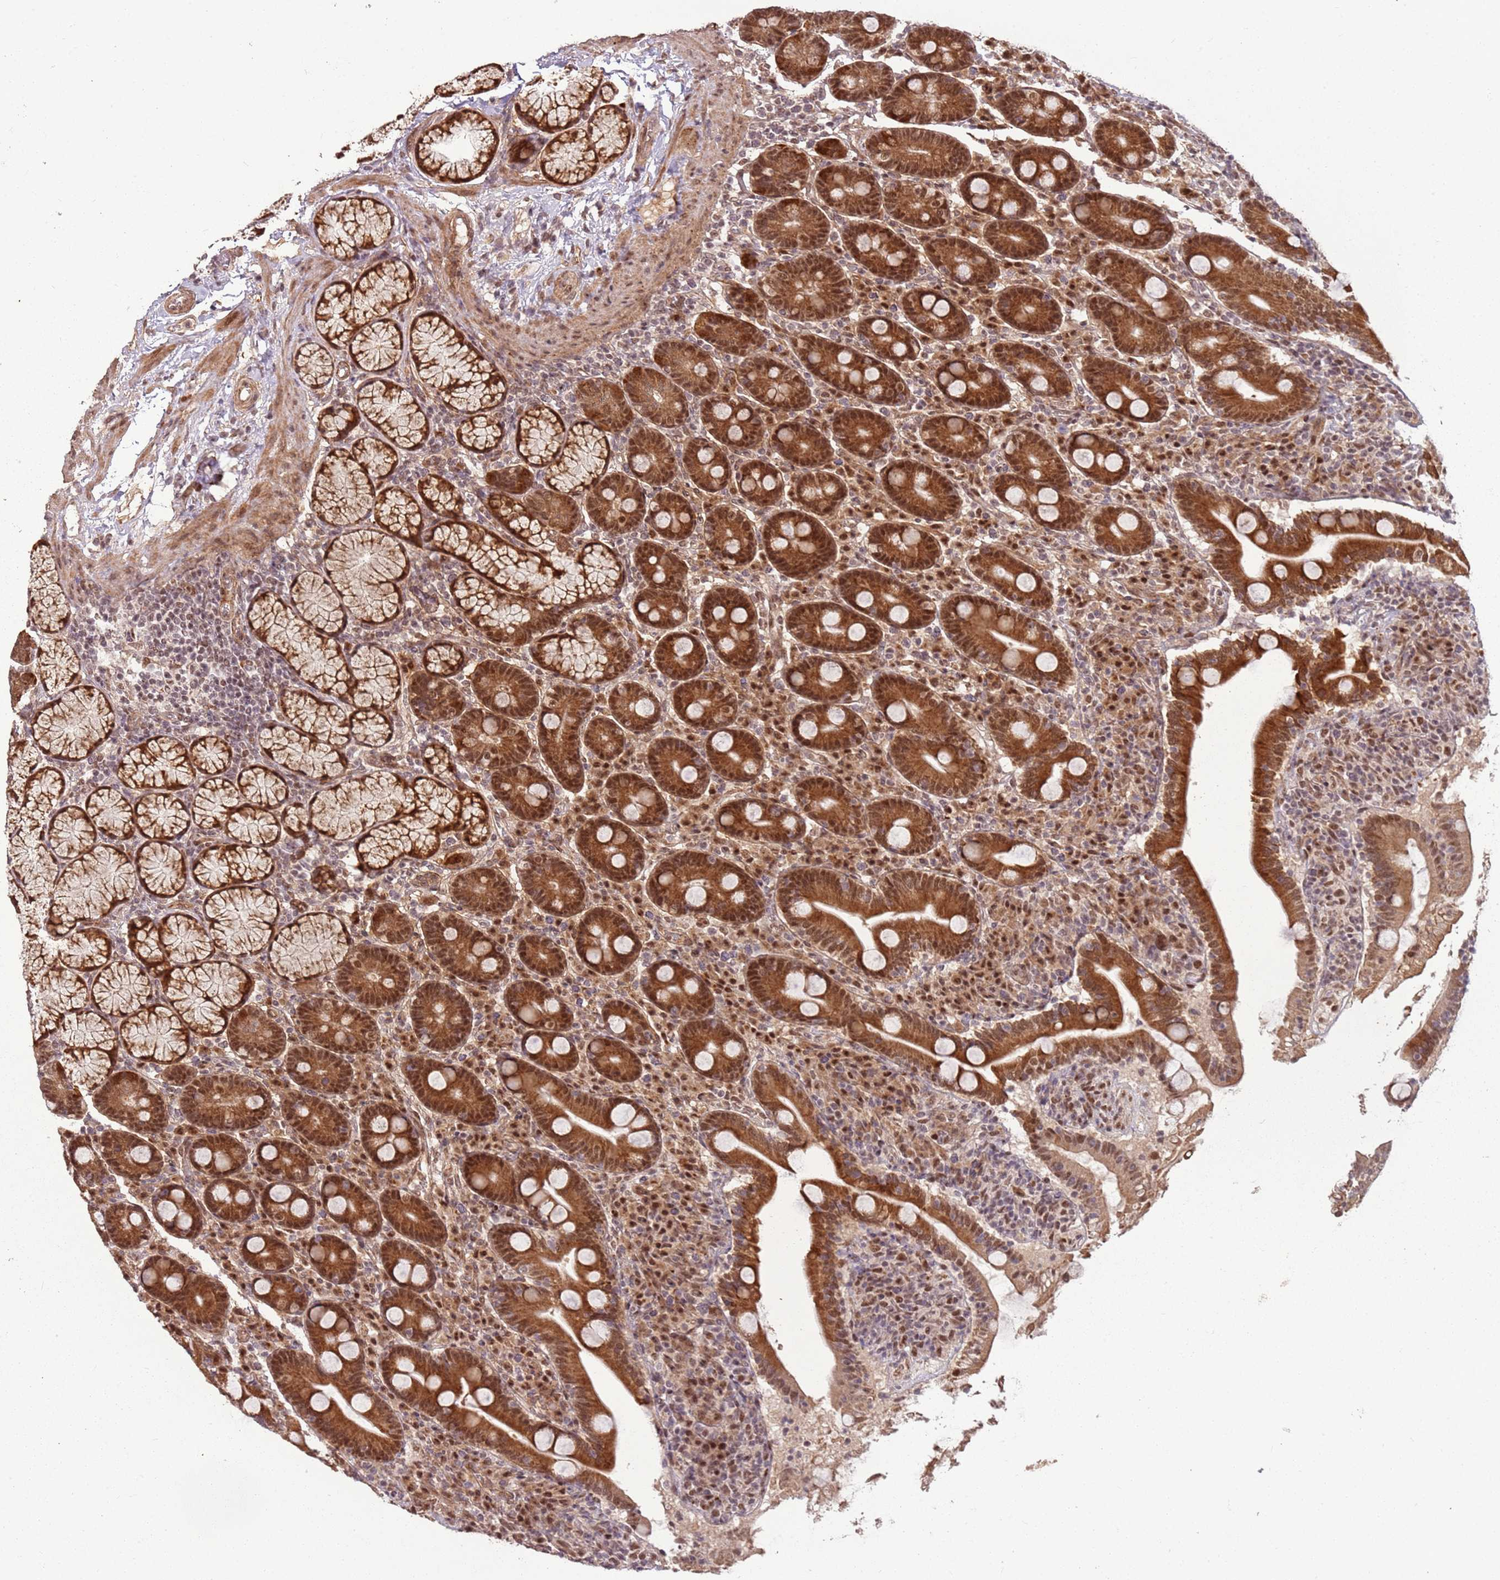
{"staining": {"intensity": "strong", "quantity": ">75%", "location": "cytoplasmic/membranous,nuclear"}, "tissue": "duodenum", "cell_type": "Glandular cells", "image_type": "normal", "snomed": [{"axis": "morphology", "description": "Normal tissue, NOS"}, {"axis": "topography", "description": "Duodenum"}], "caption": "Immunohistochemical staining of normal human duodenum shows strong cytoplasmic/membranous,nuclear protein expression in about >75% of glandular cells.", "gene": "POLR3H", "patient": {"sex": "male", "age": 35}}